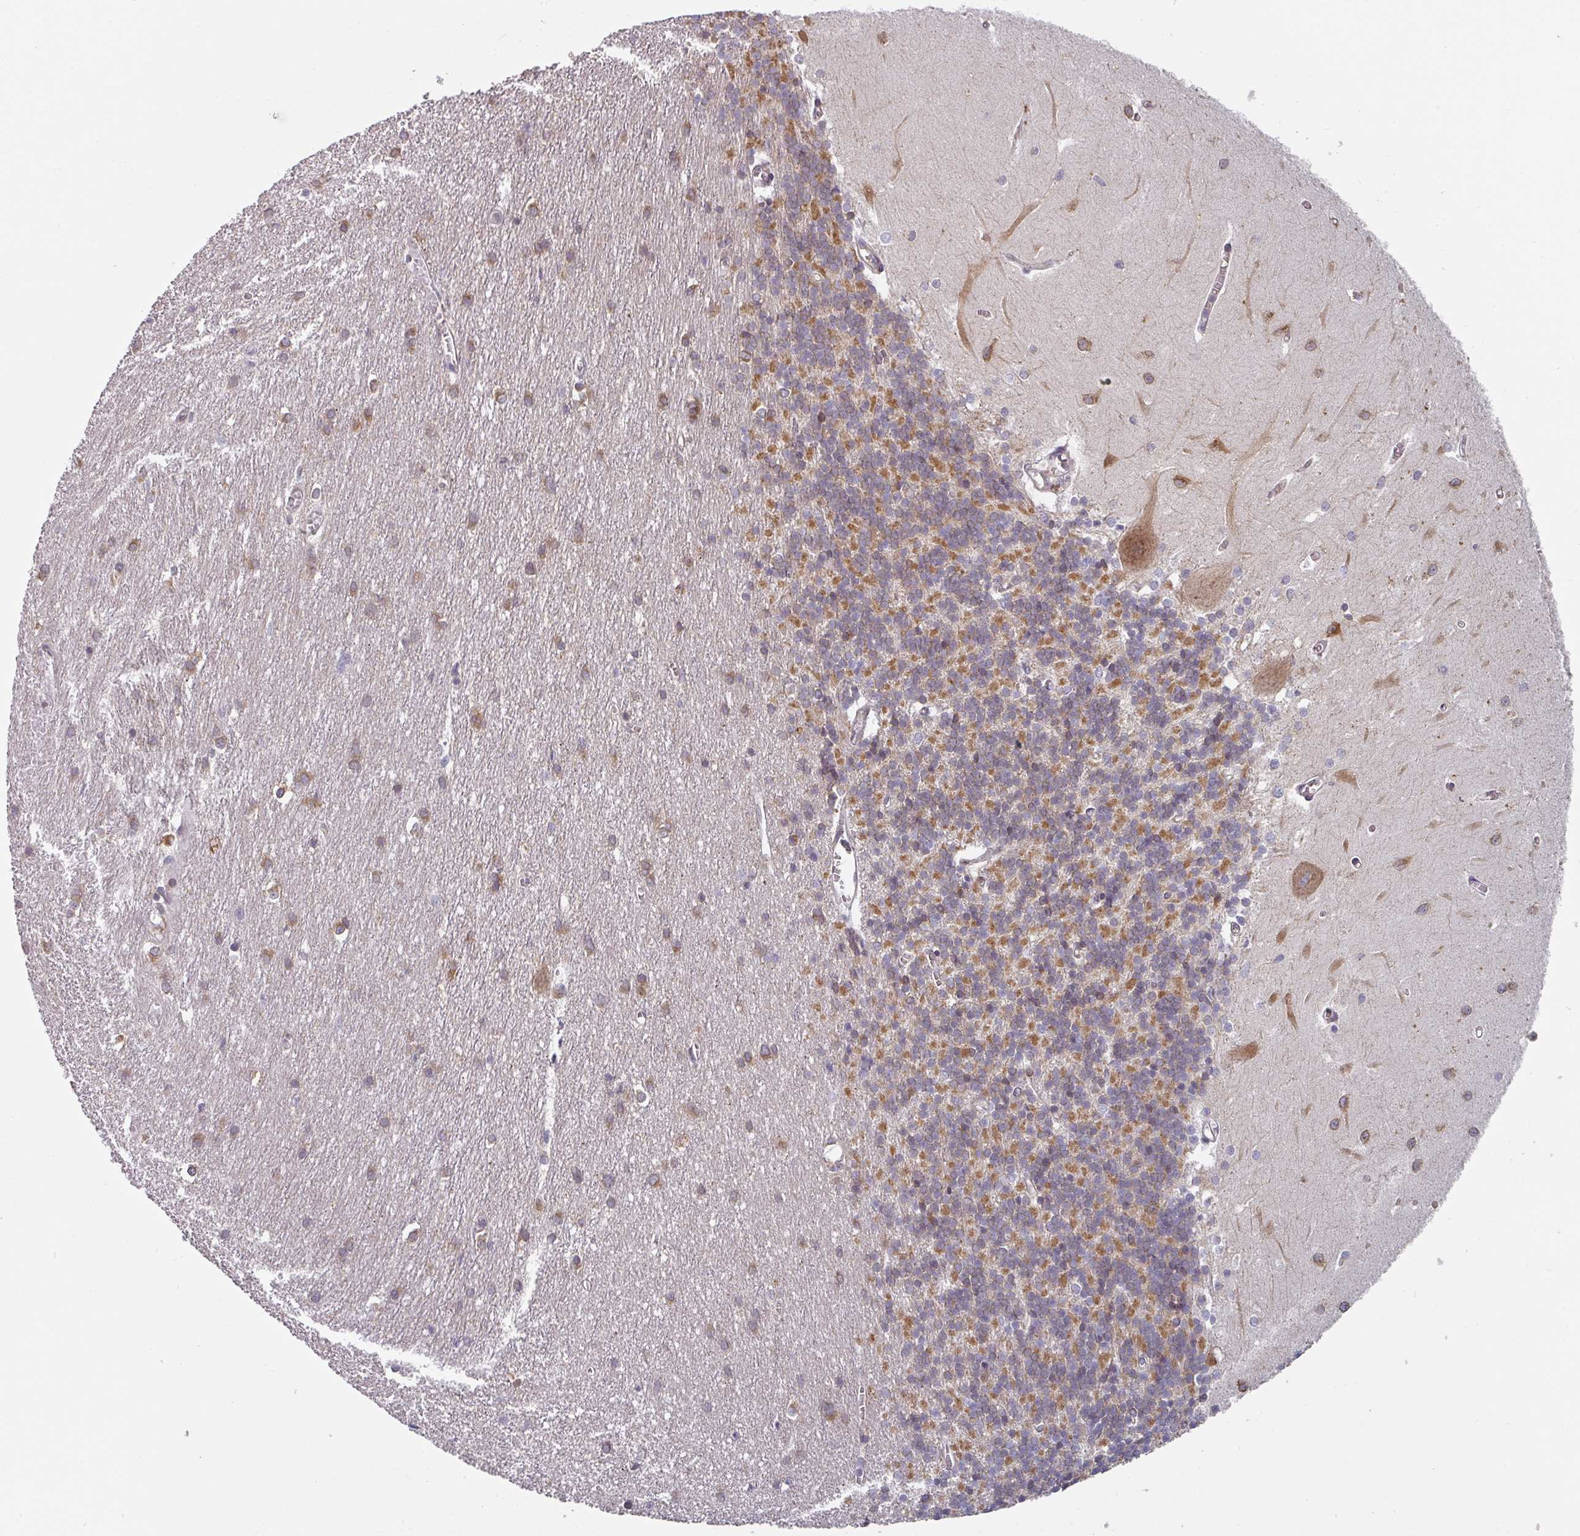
{"staining": {"intensity": "moderate", "quantity": "25%-75%", "location": "cytoplasmic/membranous"}, "tissue": "cerebellum", "cell_type": "Cells in granular layer", "image_type": "normal", "snomed": [{"axis": "morphology", "description": "Normal tissue, NOS"}, {"axis": "topography", "description": "Cerebellum"}], "caption": "A histopathology image of cerebellum stained for a protein reveals moderate cytoplasmic/membranous brown staining in cells in granular layer.", "gene": "TAPT1", "patient": {"sex": "male", "age": 37}}